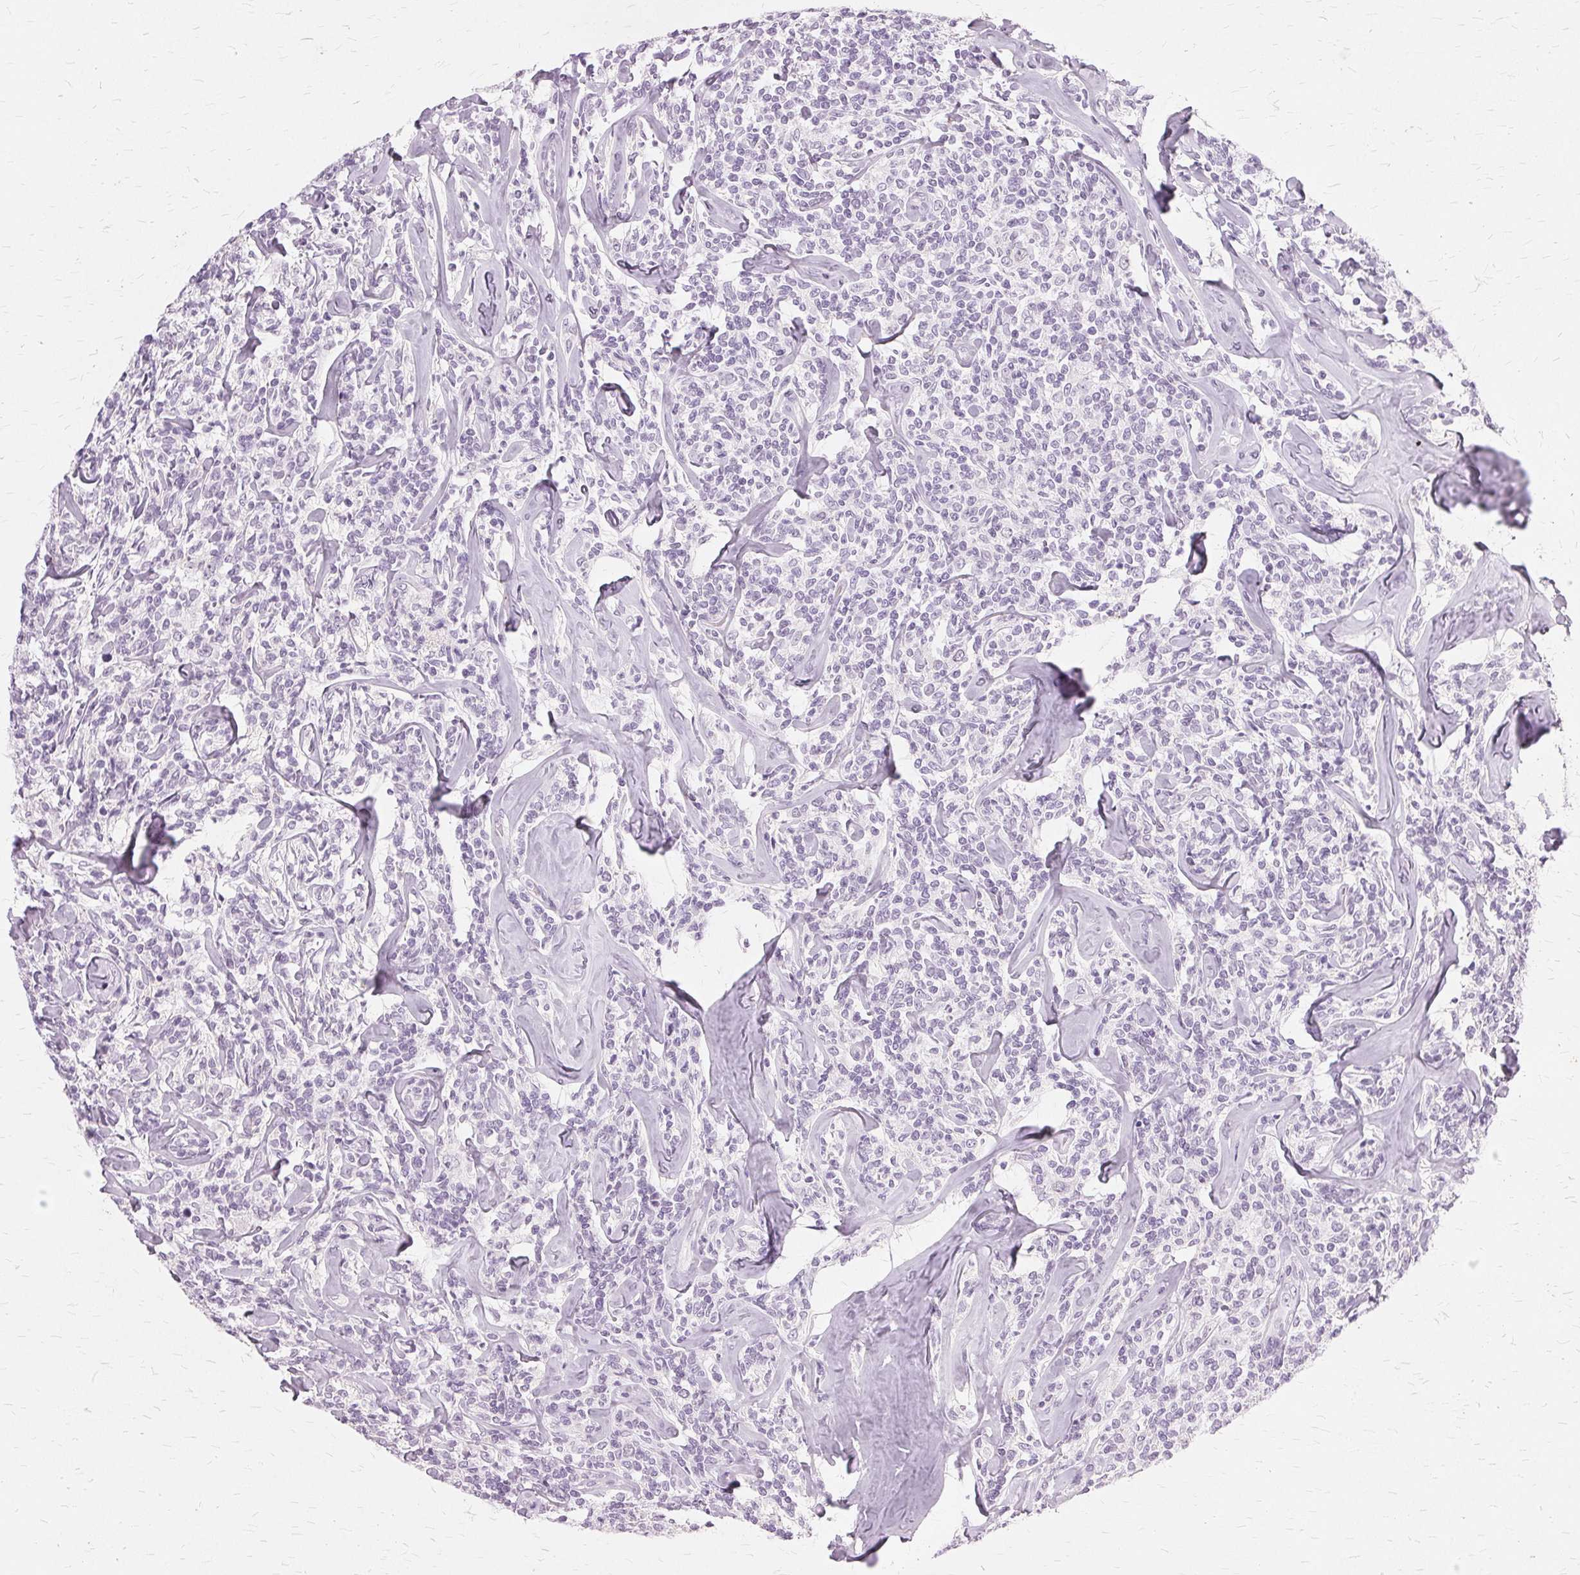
{"staining": {"intensity": "negative", "quantity": "none", "location": "none"}, "tissue": "lymphoma", "cell_type": "Tumor cells", "image_type": "cancer", "snomed": [{"axis": "morphology", "description": "Malignant lymphoma, non-Hodgkin's type, Low grade"}, {"axis": "topography", "description": "Lymph node"}], "caption": "The IHC micrograph has no significant staining in tumor cells of lymphoma tissue.", "gene": "SLC45A3", "patient": {"sex": "female", "age": 56}}